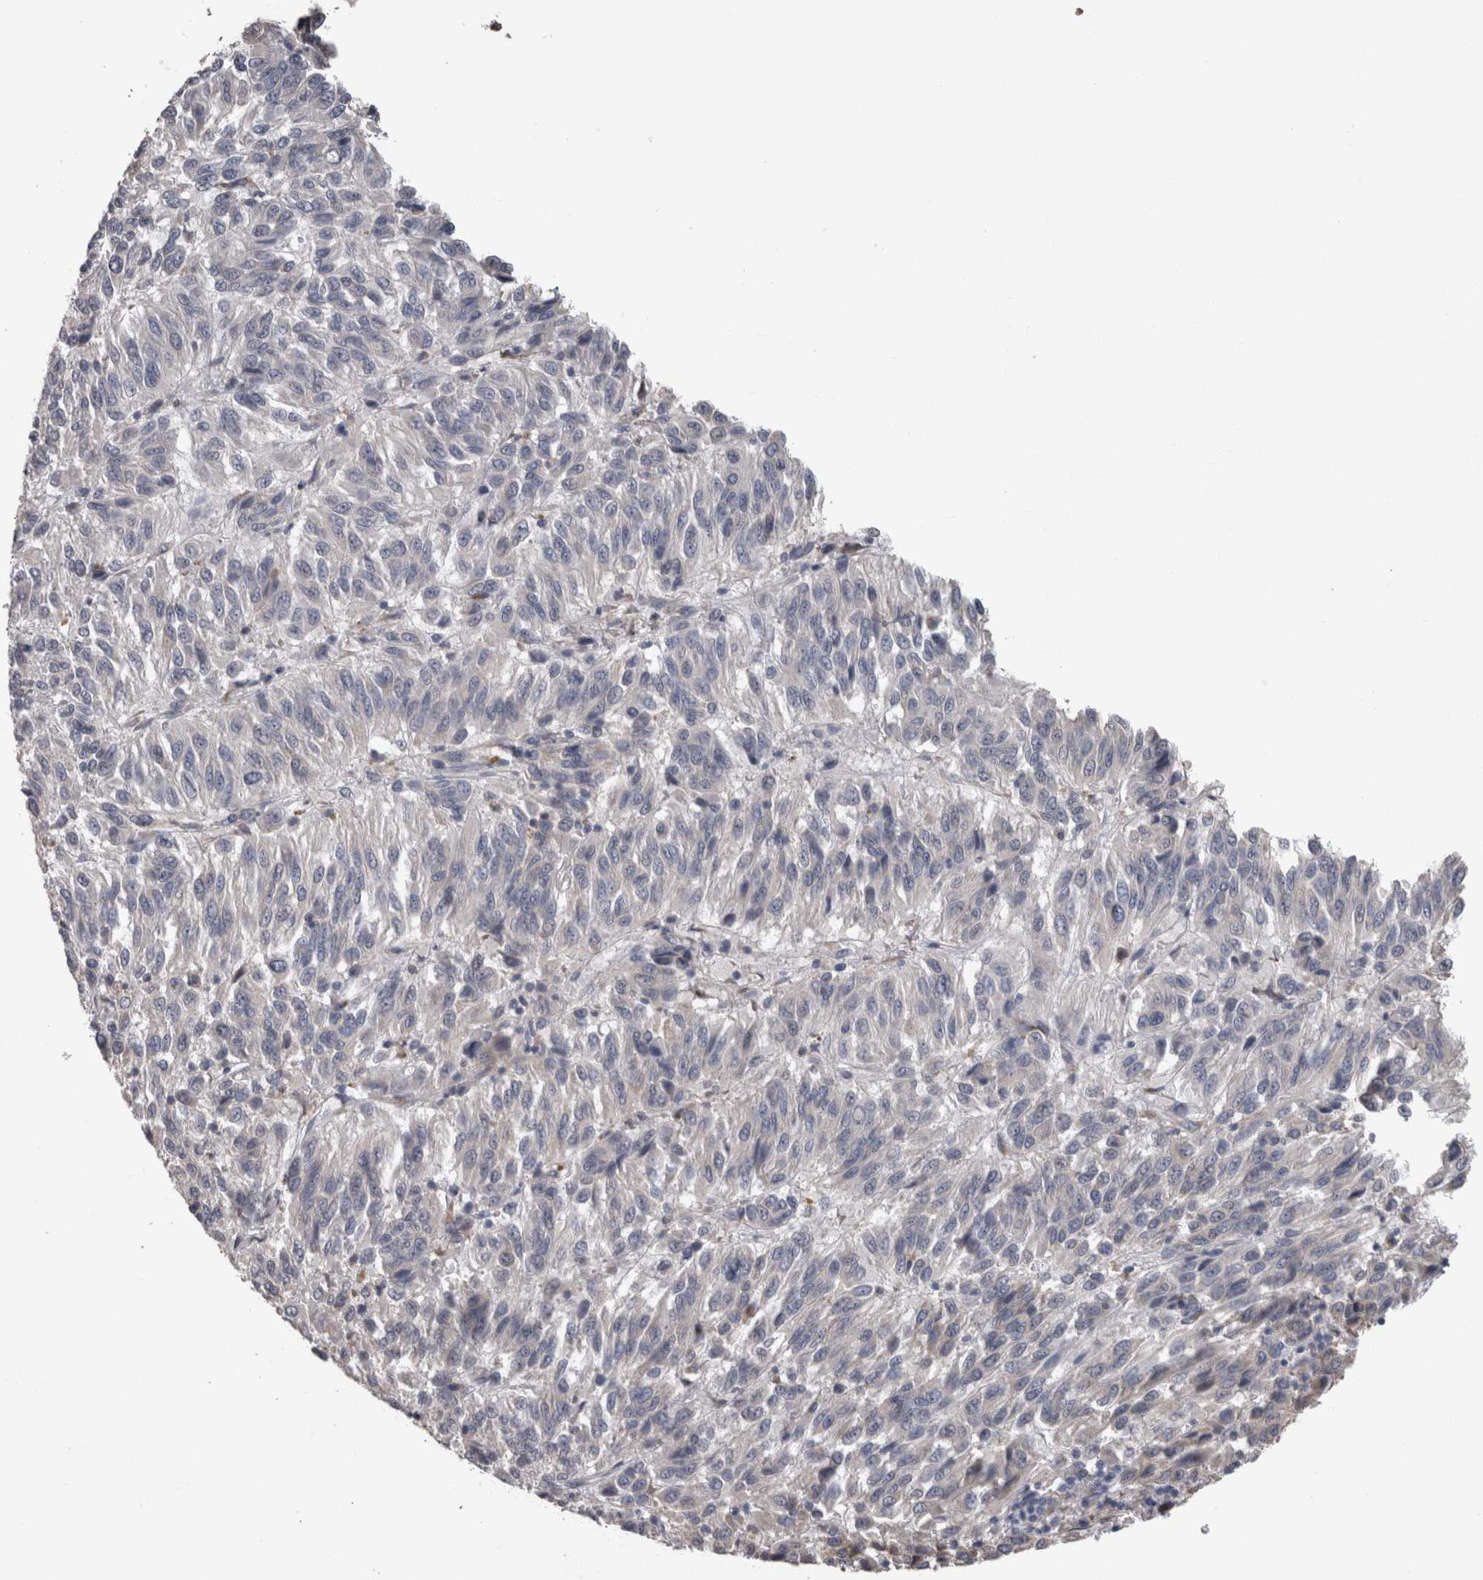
{"staining": {"intensity": "negative", "quantity": "none", "location": "none"}, "tissue": "melanoma", "cell_type": "Tumor cells", "image_type": "cancer", "snomed": [{"axis": "morphology", "description": "Malignant melanoma, Metastatic site"}, {"axis": "topography", "description": "Lung"}], "caption": "Tumor cells show no significant positivity in malignant melanoma (metastatic site). Nuclei are stained in blue.", "gene": "STC1", "patient": {"sex": "male", "age": 64}}